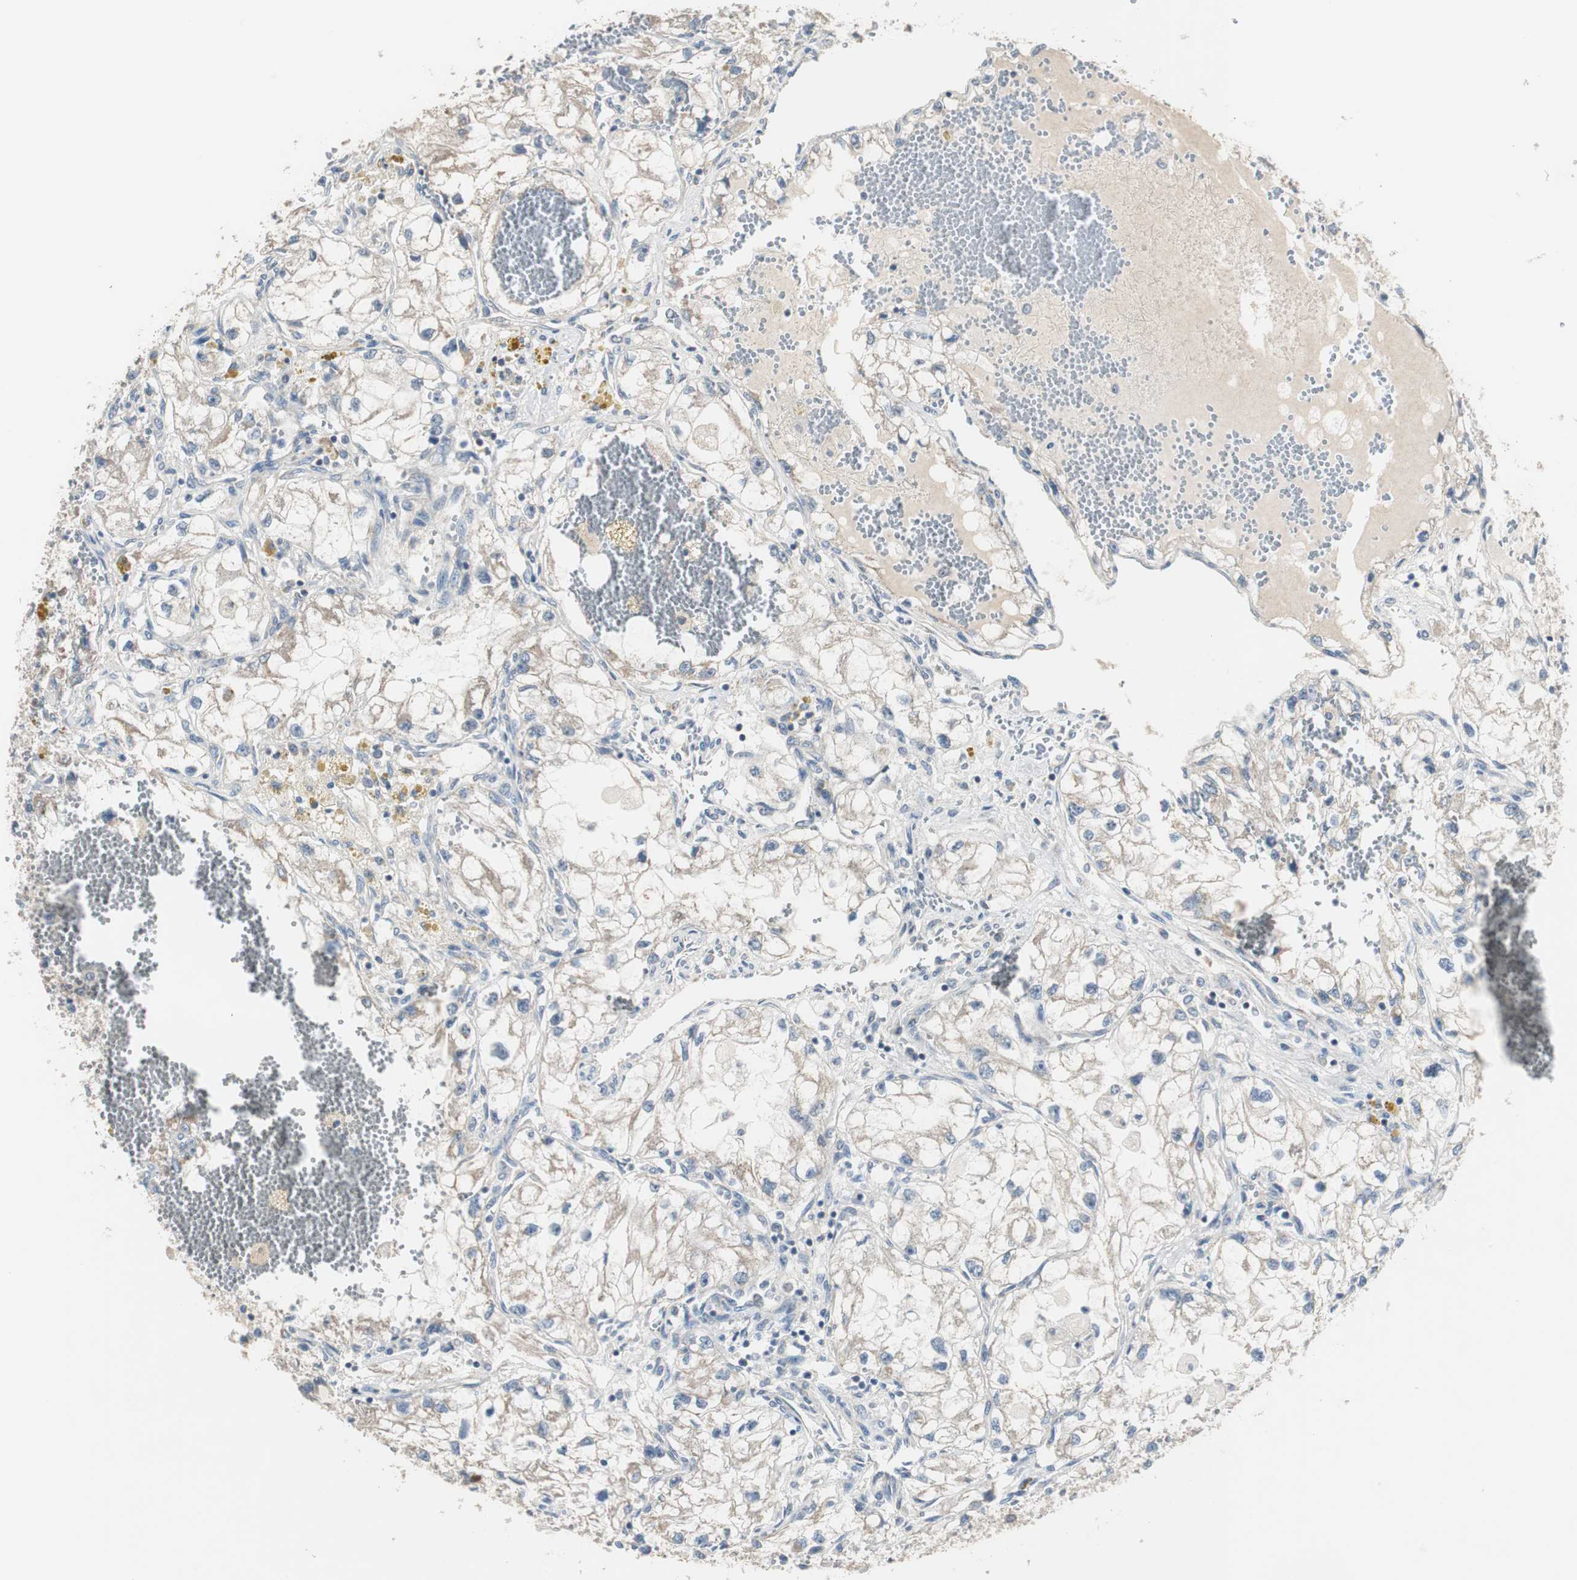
{"staining": {"intensity": "negative", "quantity": "none", "location": "none"}, "tissue": "renal cancer", "cell_type": "Tumor cells", "image_type": "cancer", "snomed": [{"axis": "morphology", "description": "Adenocarcinoma, NOS"}, {"axis": "topography", "description": "Kidney"}], "caption": "Immunohistochemical staining of adenocarcinoma (renal) displays no significant positivity in tumor cells. (DAB (3,3'-diaminobenzidine) immunohistochemistry (IHC) visualized using brightfield microscopy, high magnification).", "gene": "MYT1", "patient": {"sex": "female", "age": 70}}